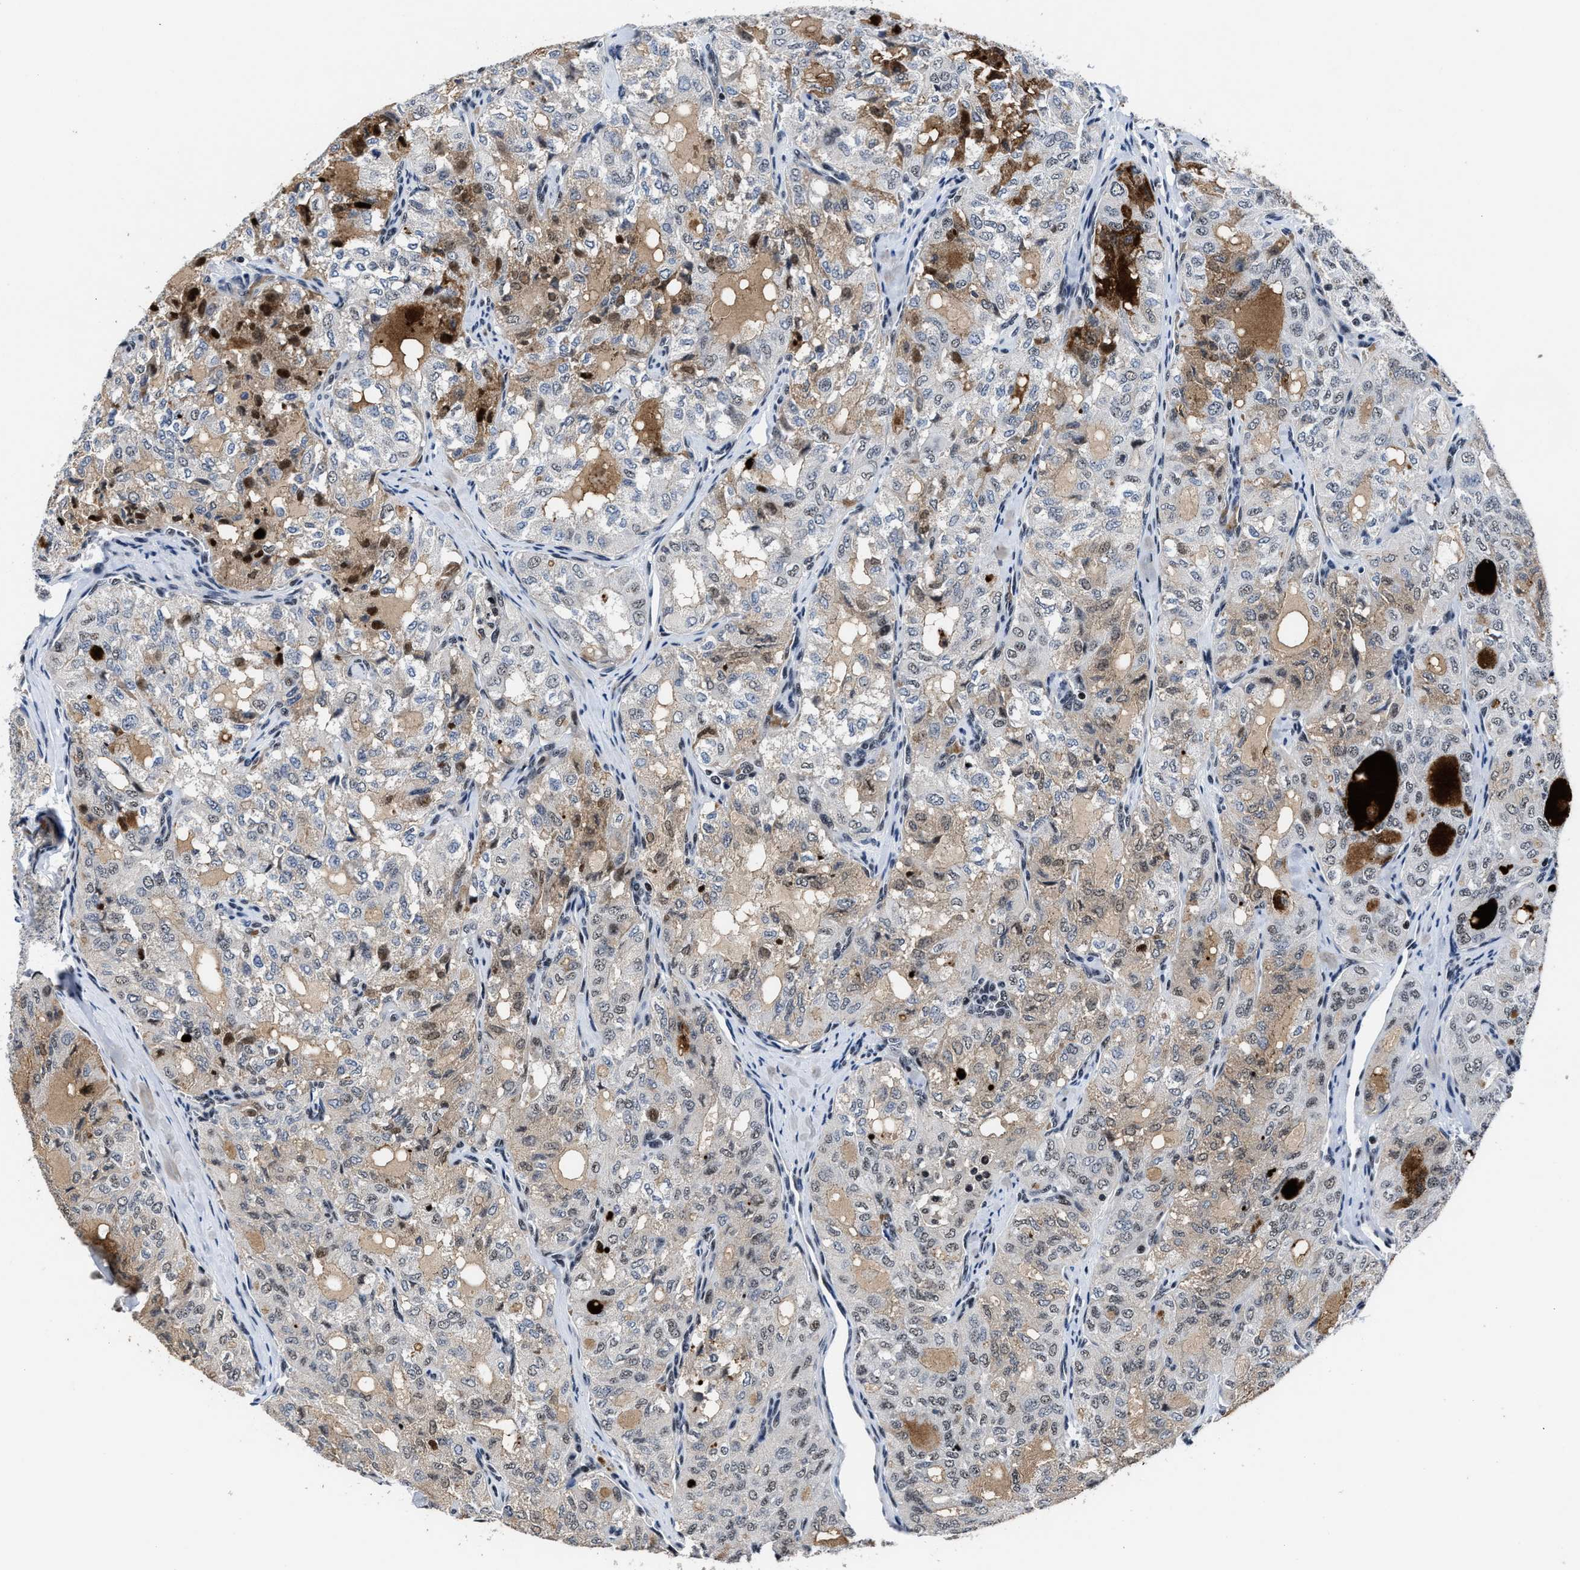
{"staining": {"intensity": "weak", "quantity": "<25%", "location": "nuclear"}, "tissue": "thyroid cancer", "cell_type": "Tumor cells", "image_type": "cancer", "snomed": [{"axis": "morphology", "description": "Follicular adenoma carcinoma, NOS"}, {"axis": "topography", "description": "Thyroid gland"}], "caption": "High power microscopy photomicrograph of an immunohistochemistry photomicrograph of thyroid cancer, revealing no significant expression in tumor cells.", "gene": "ZNF233", "patient": {"sex": "male", "age": 75}}